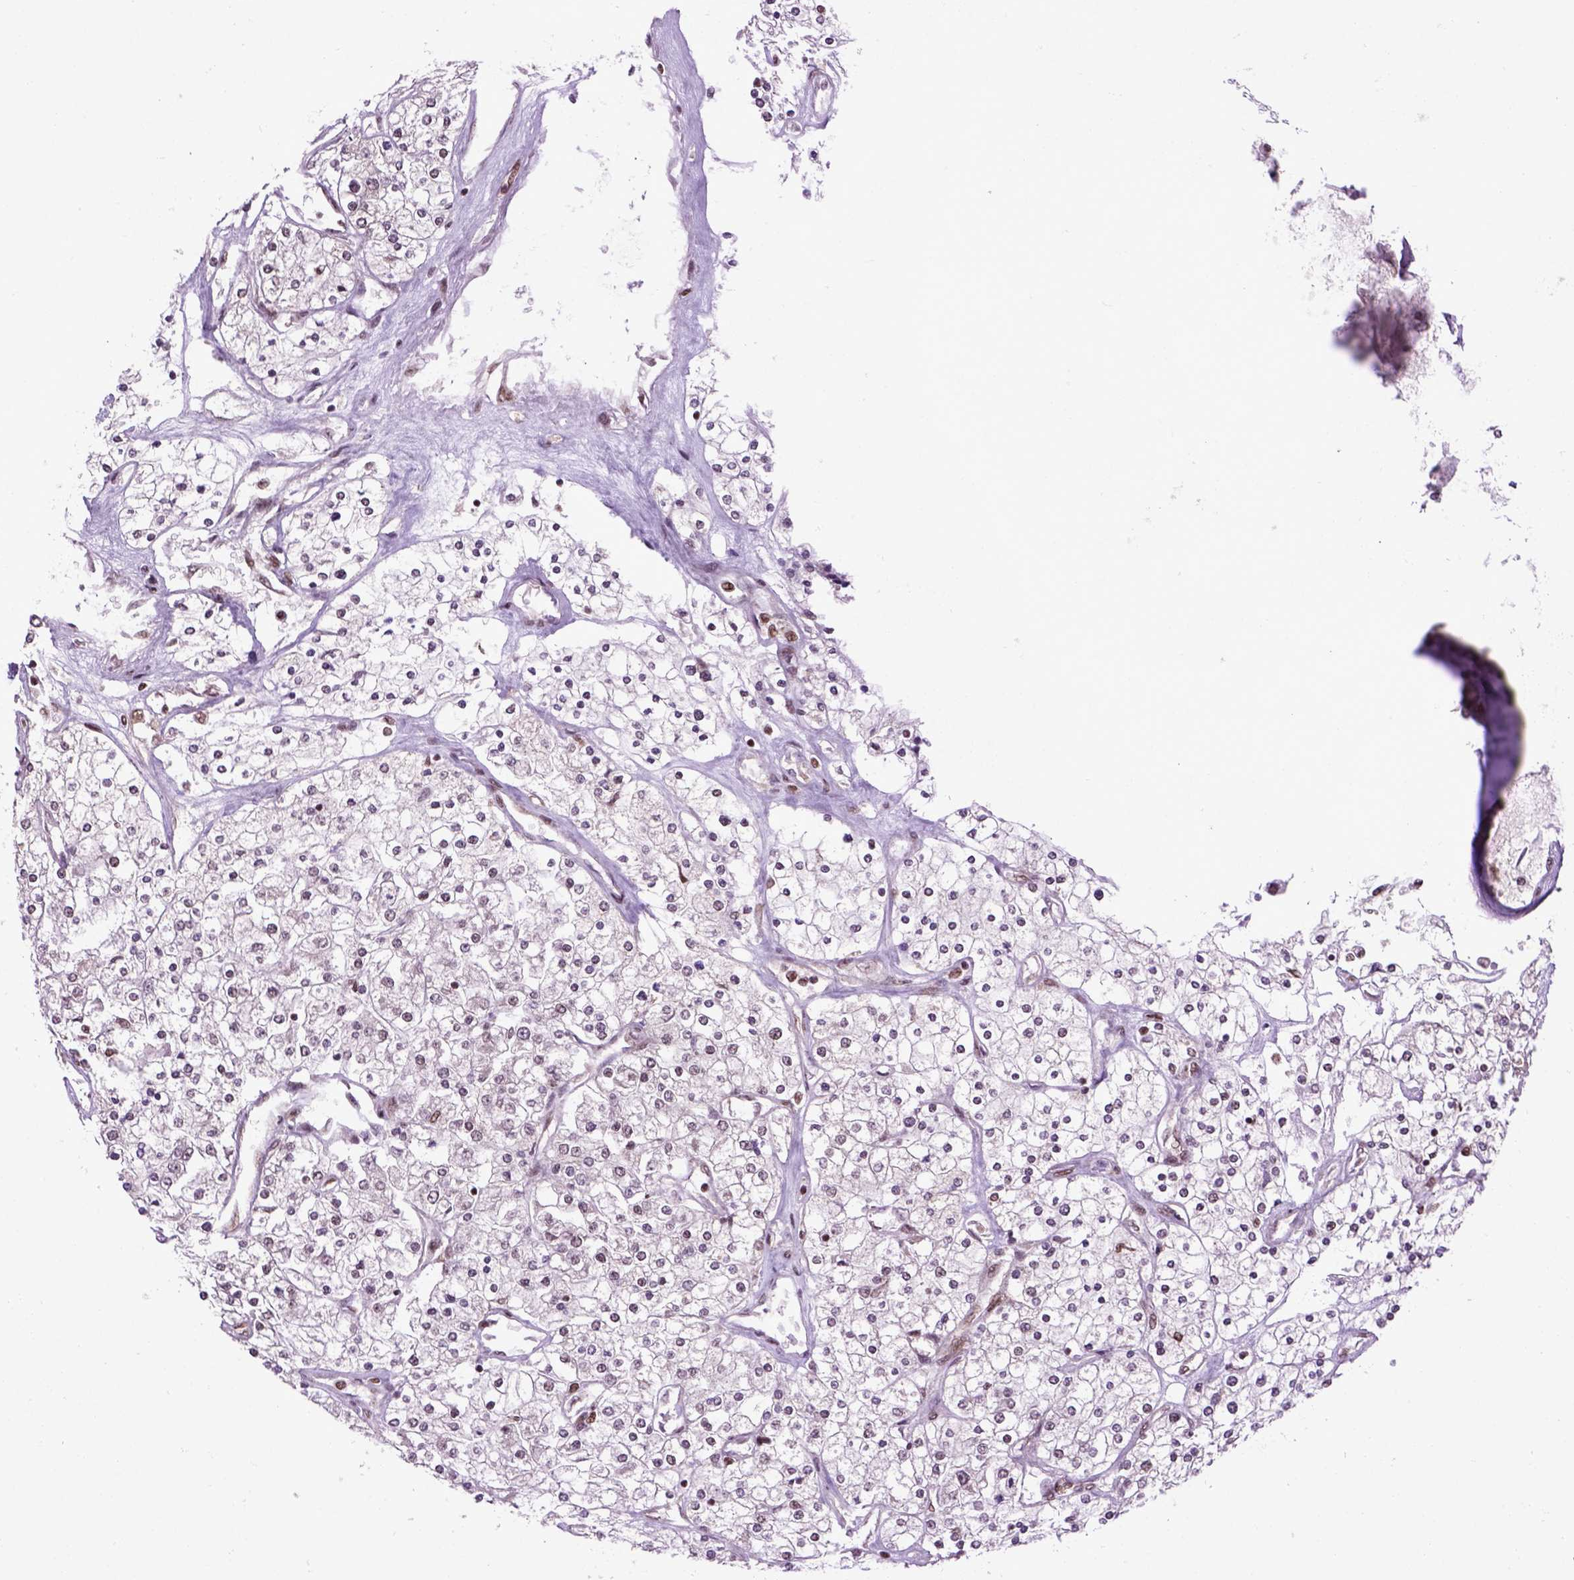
{"staining": {"intensity": "weak", "quantity": "<25%", "location": "nuclear"}, "tissue": "renal cancer", "cell_type": "Tumor cells", "image_type": "cancer", "snomed": [{"axis": "morphology", "description": "Adenocarcinoma, NOS"}, {"axis": "topography", "description": "Kidney"}], "caption": "Immunohistochemical staining of human renal adenocarcinoma demonstrates no significant staining in tumor cells.", "gene": "CELF1", "patient": {"sex": "male", "age": 80}}